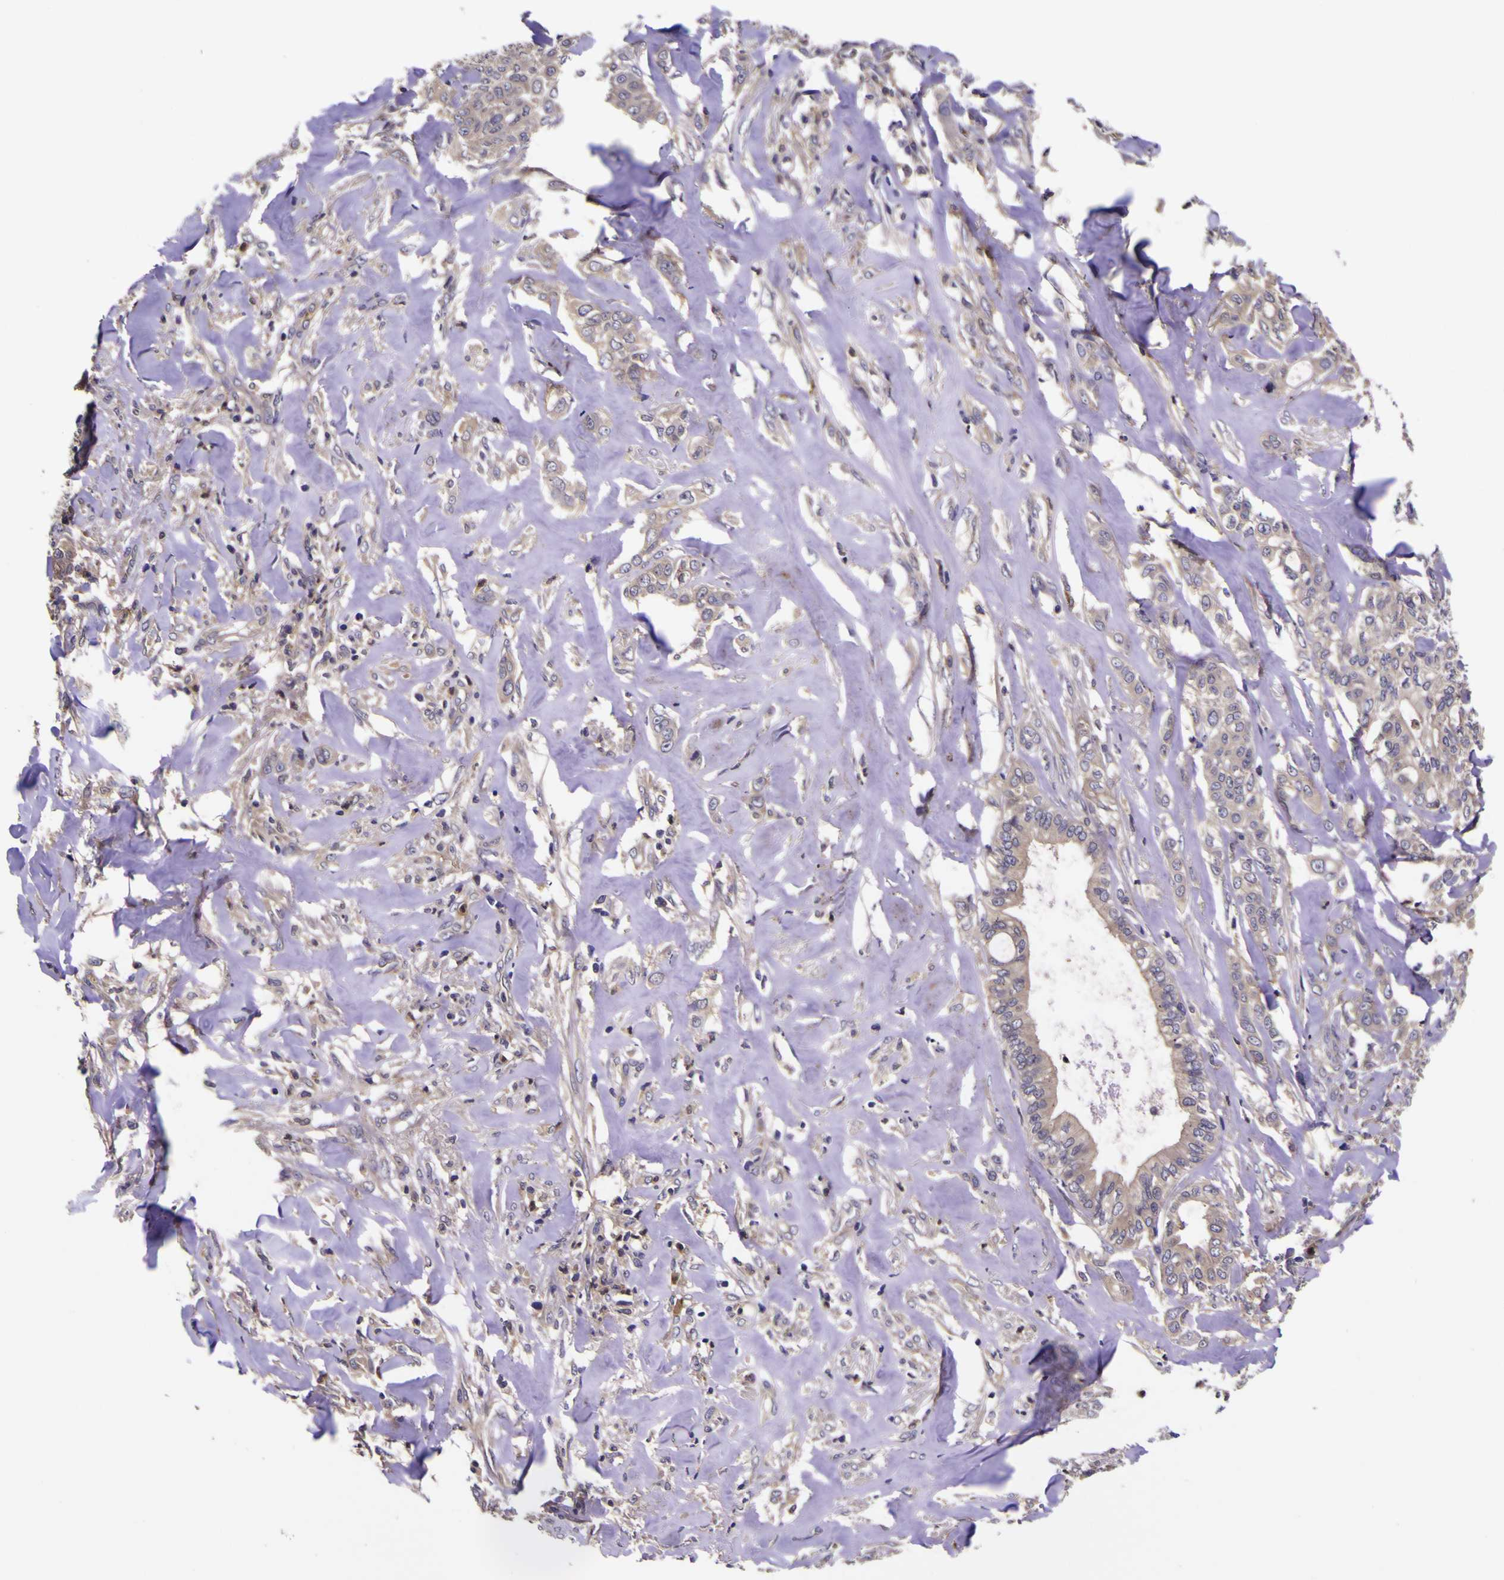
{"staining": {"intensity": "weak", "quantity": ">75%", "location": "cytoplasmic/membranous"}, "tissue": "liver cancer", "cell_type": "Tumor cells", "image_type": "cancer", "snomed": [{"axis": "morphology", "description": "Cholangiocarcinoma"}, {"axis": "topography", "description": "Liver"}], "caption": "Human liver cancer stained with a brown dye exhibits weak cytoplasmic/membranous positive staining in about >75% of tumor cells.", "gene": "MAPK14", "patient": {"sex": "female", "age": 67}}